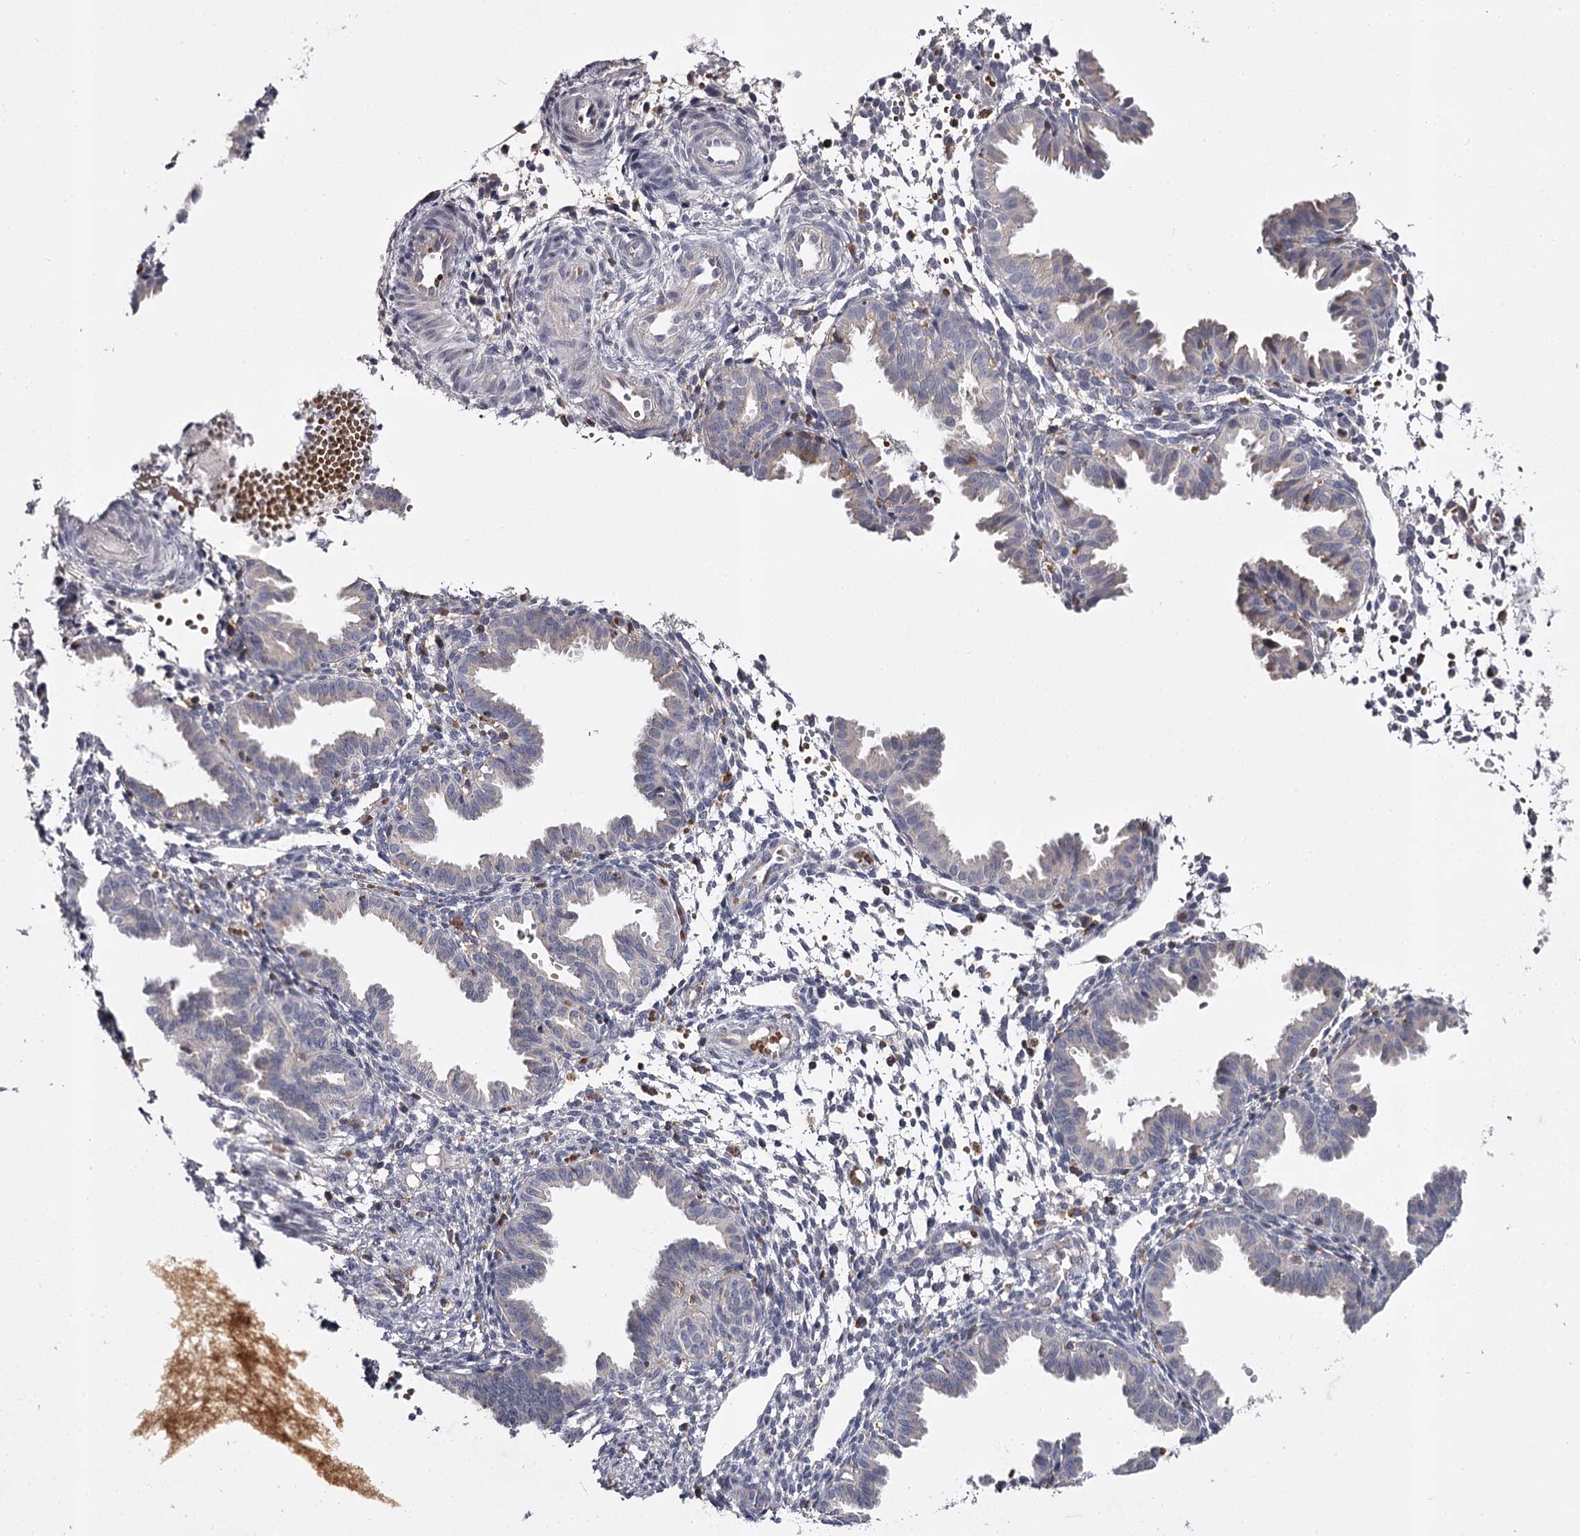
{"staining": {"intensity": "negative", "quantity": "none", "location": "none"}, "tissue": "endometrium", "cell_type": "Cells in endometrial stroma", "image_type": "normal", "snomed": [{"axis": "morphology", "description": "Normal tissue, NOS"}, {"axis": "topography", "description": "Endometrium"}], "caption": "This is a micrograph of IHC staining of unremarkable endometrium, which shows no expression in cells in endometrial stroma.", "gene": "RASSF6", "patient": {"sex": "female", "age": 33}}